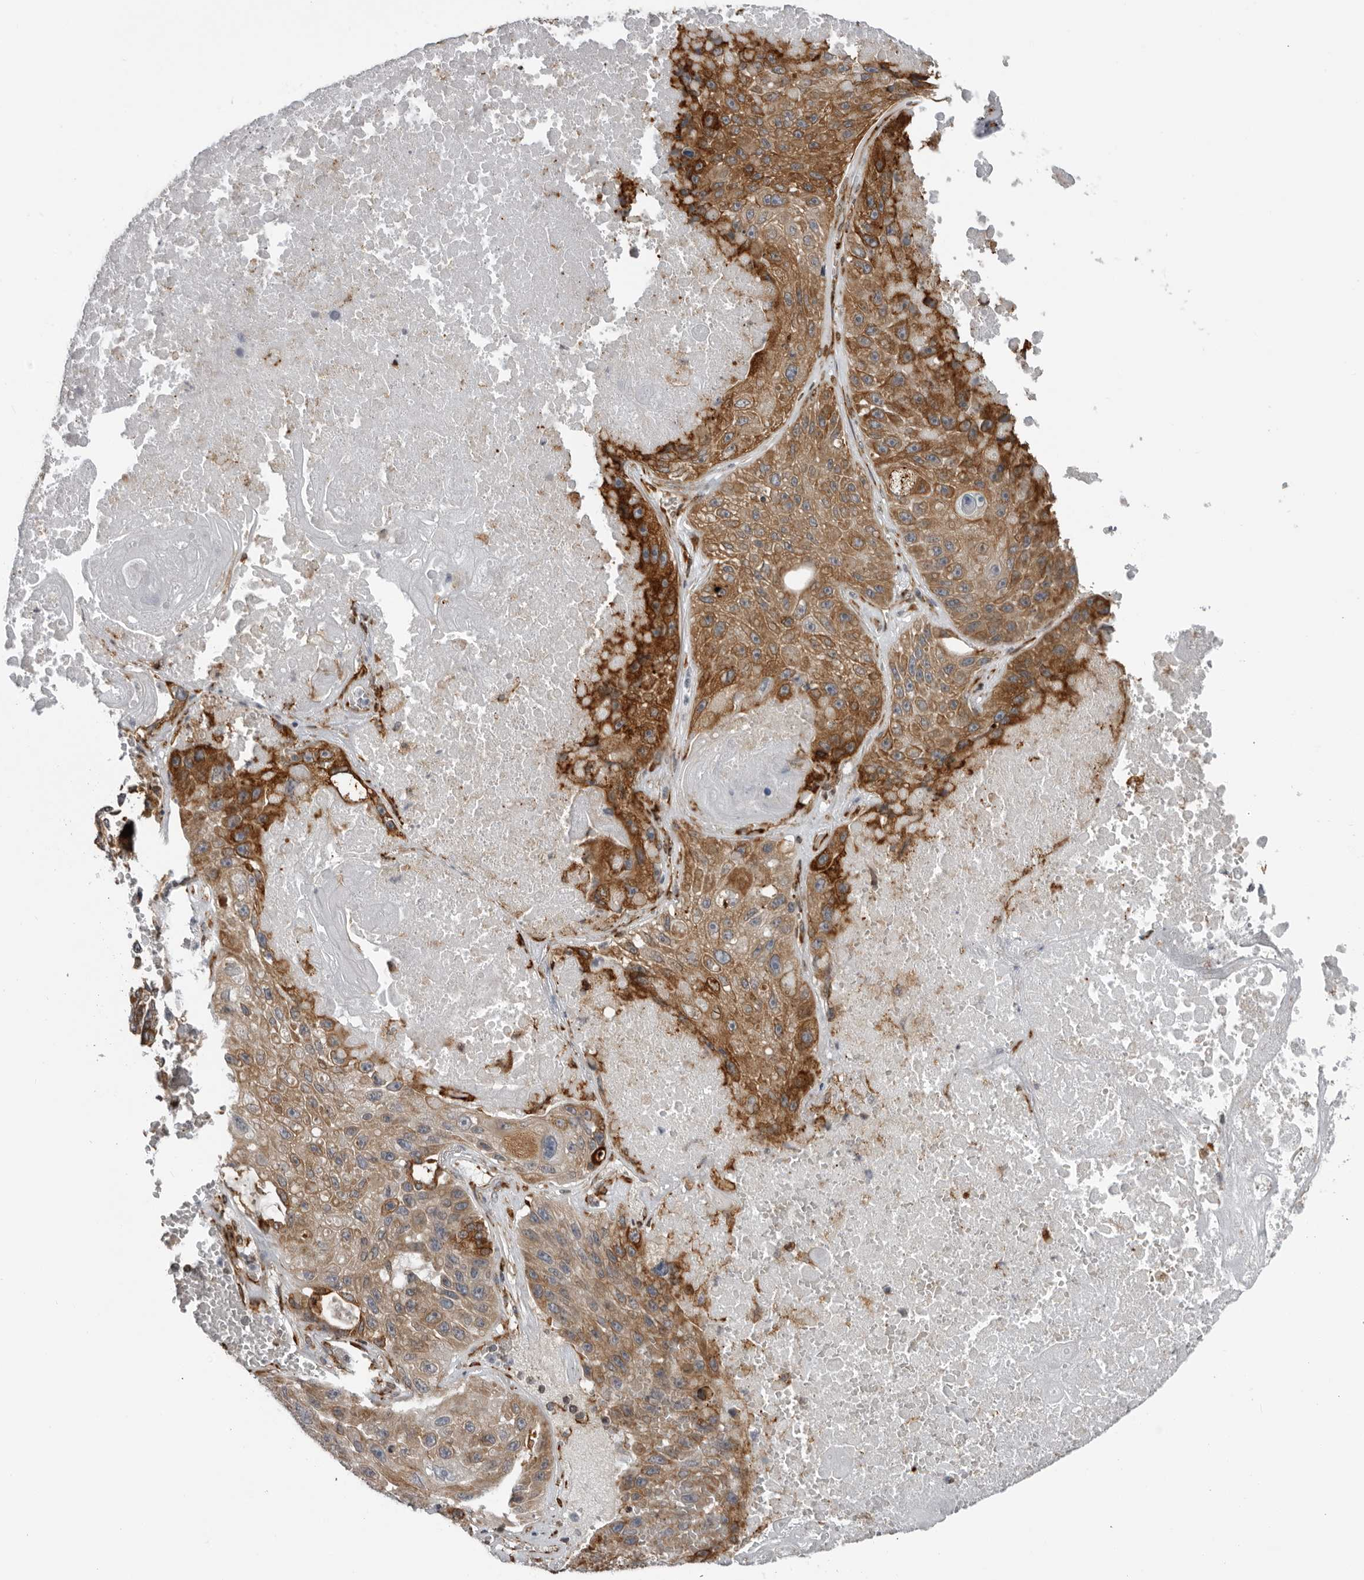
{"staining": {"intensity": "moderate", "quantity": ">75%", "location": "cytoplasmic/membranous"}, "tissue": "lung cancer", "cell_type": "Tumor cells", "image_type": "cancer", "snomed": [{"axis": "morphology", "description": "Squamous cell carcinoma, NOS"}, {"axis": "topography", "description": "Lung"}], "caption": "Immunohistochemistry (DAB) staining of lung squamous cell carcinoma shows moderate cytoplasmic/membranous protein expression in about >75% of tumor cells.", "gene": "ALPK2", "patient": {"sex": "male", "age": 61}}